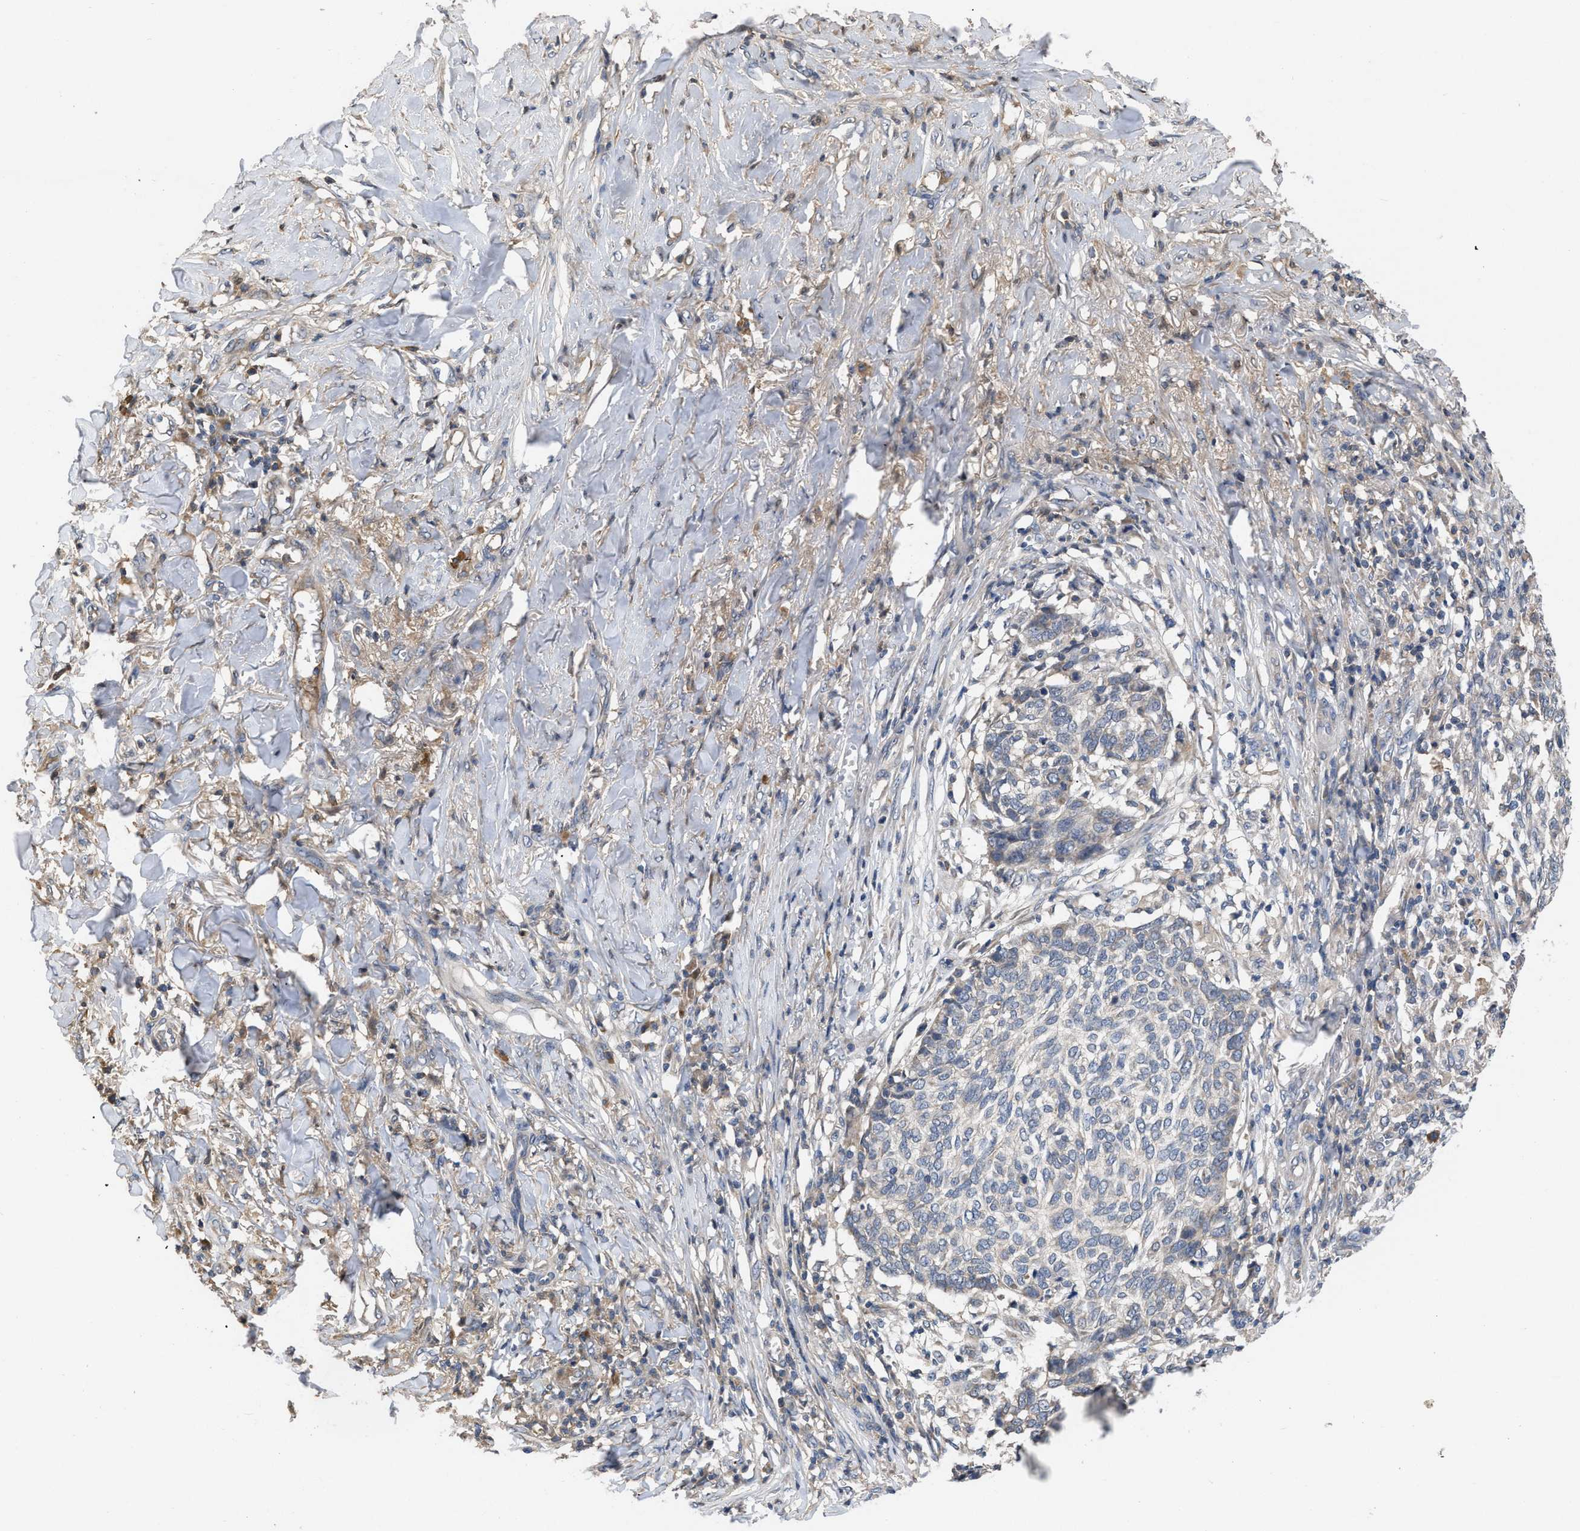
{"staining": {"intensity": "weak", "quantity": "<25%", "location": "cytoplasmic/membranous"}, "tissue": "skin cancer", "cell_type": "Tumor cells", "image_type": "cancer", "snomed": [{"axis": "morphology", "description": "Basal cell carcinoma"}, {"axis": "topography", "description": "Skin"}], "caption": "This micrograph is of skin basal cell carcinoma stained with immunohistochemistry to label a protein in brown with the nuclei are counter-stained blue. There is no expression in tumor cells. Brightfield microscopy of immunohistochemistry (IHC) stained with DAB (3,3'-diaminobenzidine) (brown) and hematoxylin (blue), captured at high magnification.", "gene": "VPS4A", "patient": {"sex": "male", "age": 85}}